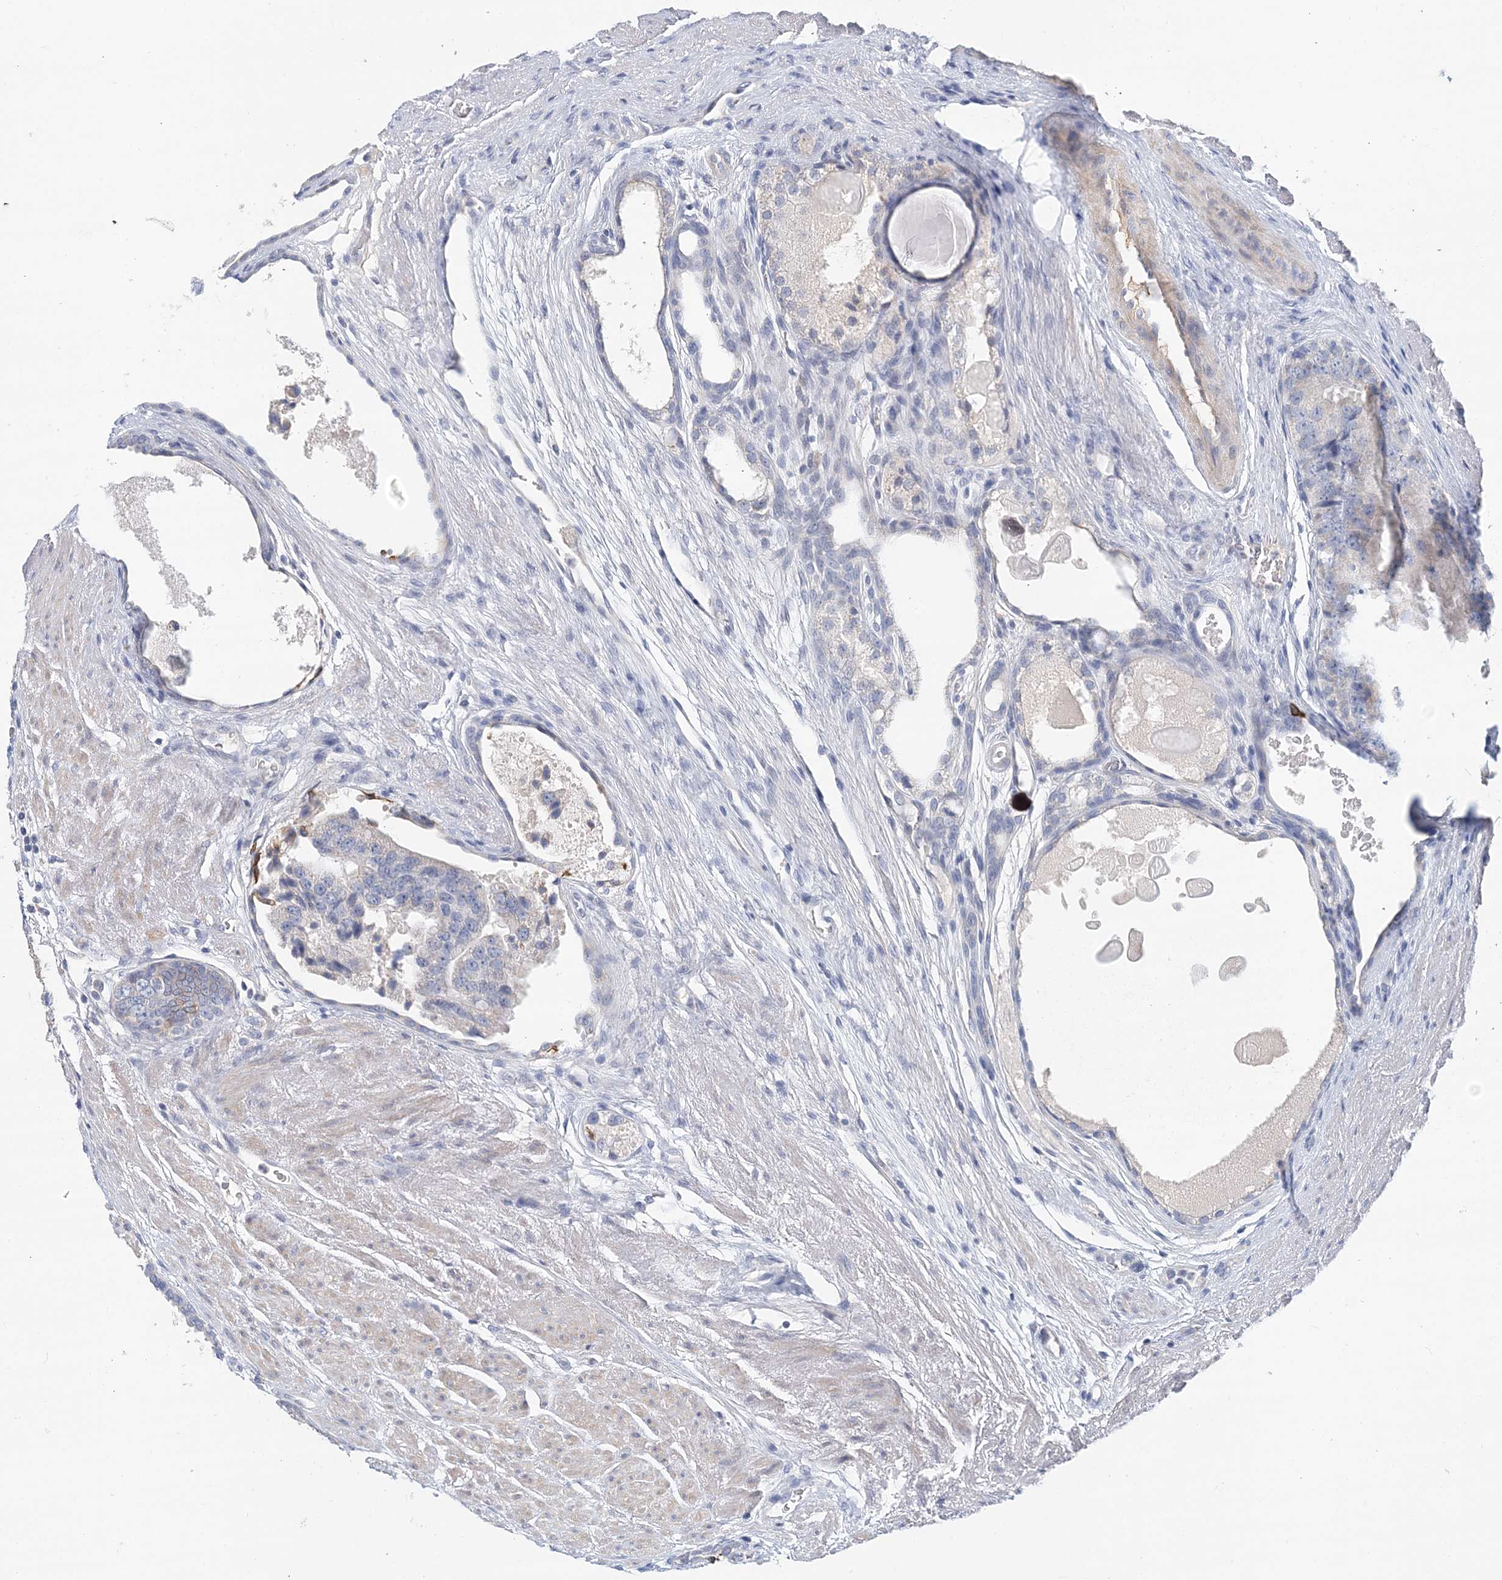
{"staining": {"intensity": "negative", "quantity": "none", "location": "none"}, "tissue": "prostate cancer", "cell_type": "Tumor cells", "image_type": "cancer", "snomed": [{"axis": "morphology", "description": "Adenocarcinoma, High grade"}, {"axis": "topography", "description": "Prostate"}], "caption": "Immunohistochemistry micrograph of neoplastic tissue: human prostate high-grade adenocarcinoma stained with DAB reveals no significant protein expression in tumor cells.", "gene": "LRRIQ4", "patient": {"sex": "male", "age": 70}}